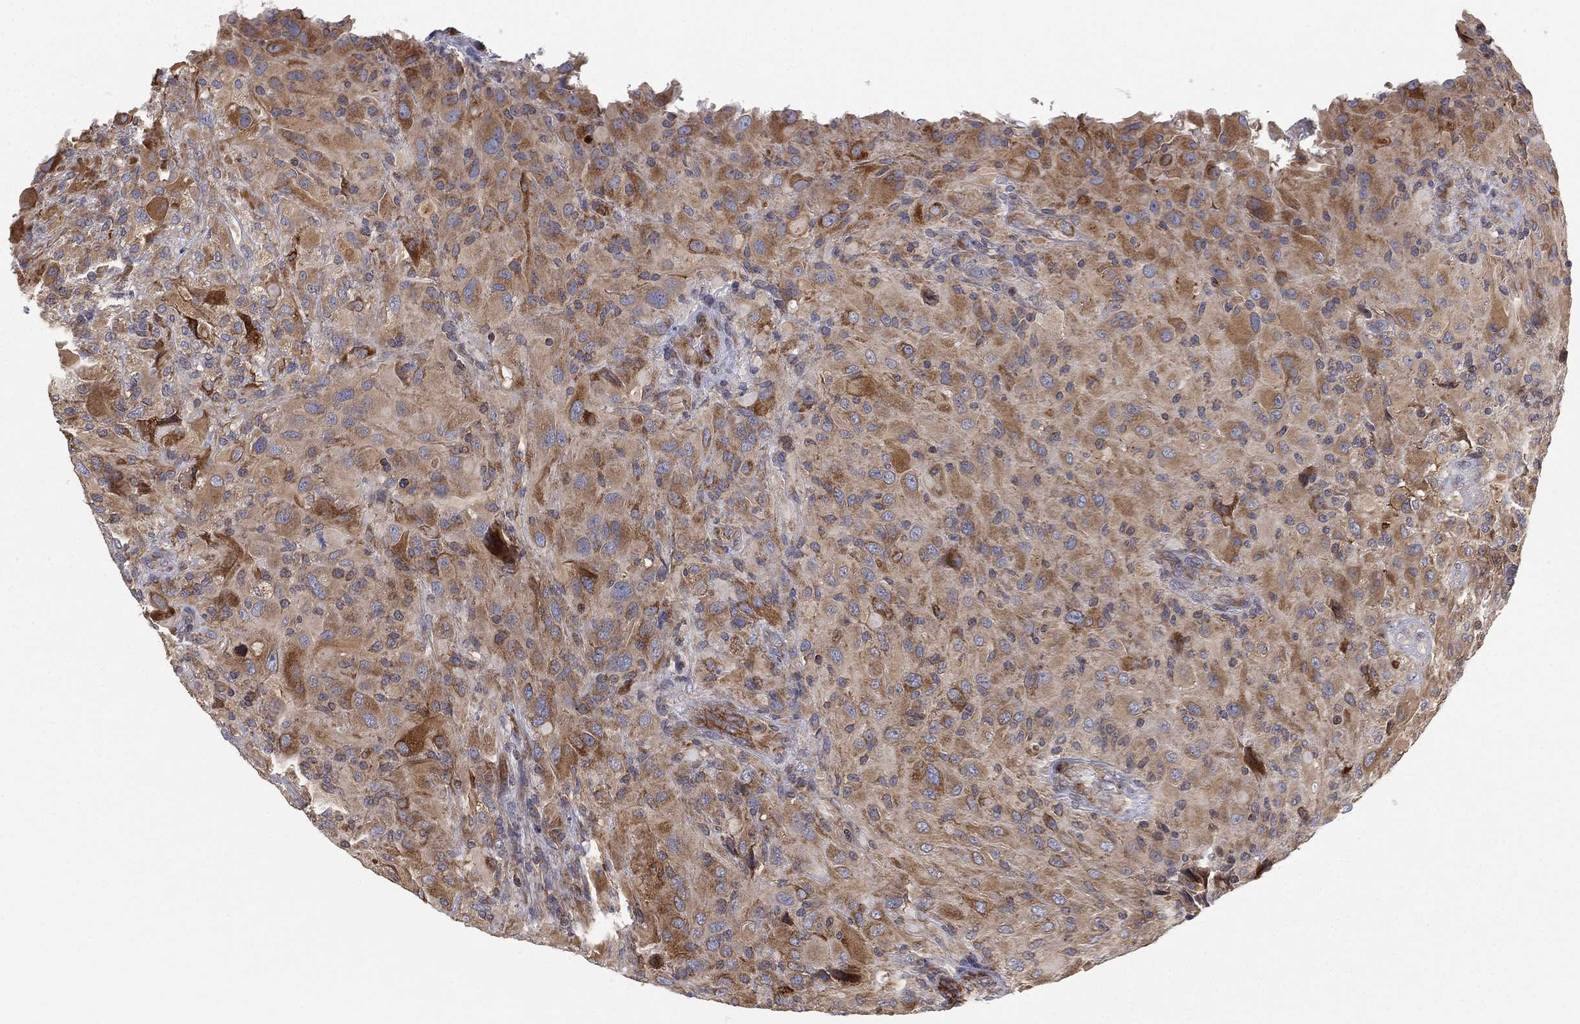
{"staining": {"intensity": "moderate", "quantity": "<25%", "location": "cytoplasmic/membranous"}, "tissue": "glioma", "cell_type": "Tumor cells", "image_type": "cancer", "snomed": [{"axis": "morphology", "description": "Glioma, malignant, High grade"}, {"axis": "topography", "description": "Cerebral cortex"}], "caption": "High-grade glioma (malignant) stained with a brown dye demonstrates moderate cytoplasmic/membranous positive staining in approximately <25% of tumor cells.", "gene": "CYB5B", "patient": {"sex": "male", "age": 35}}